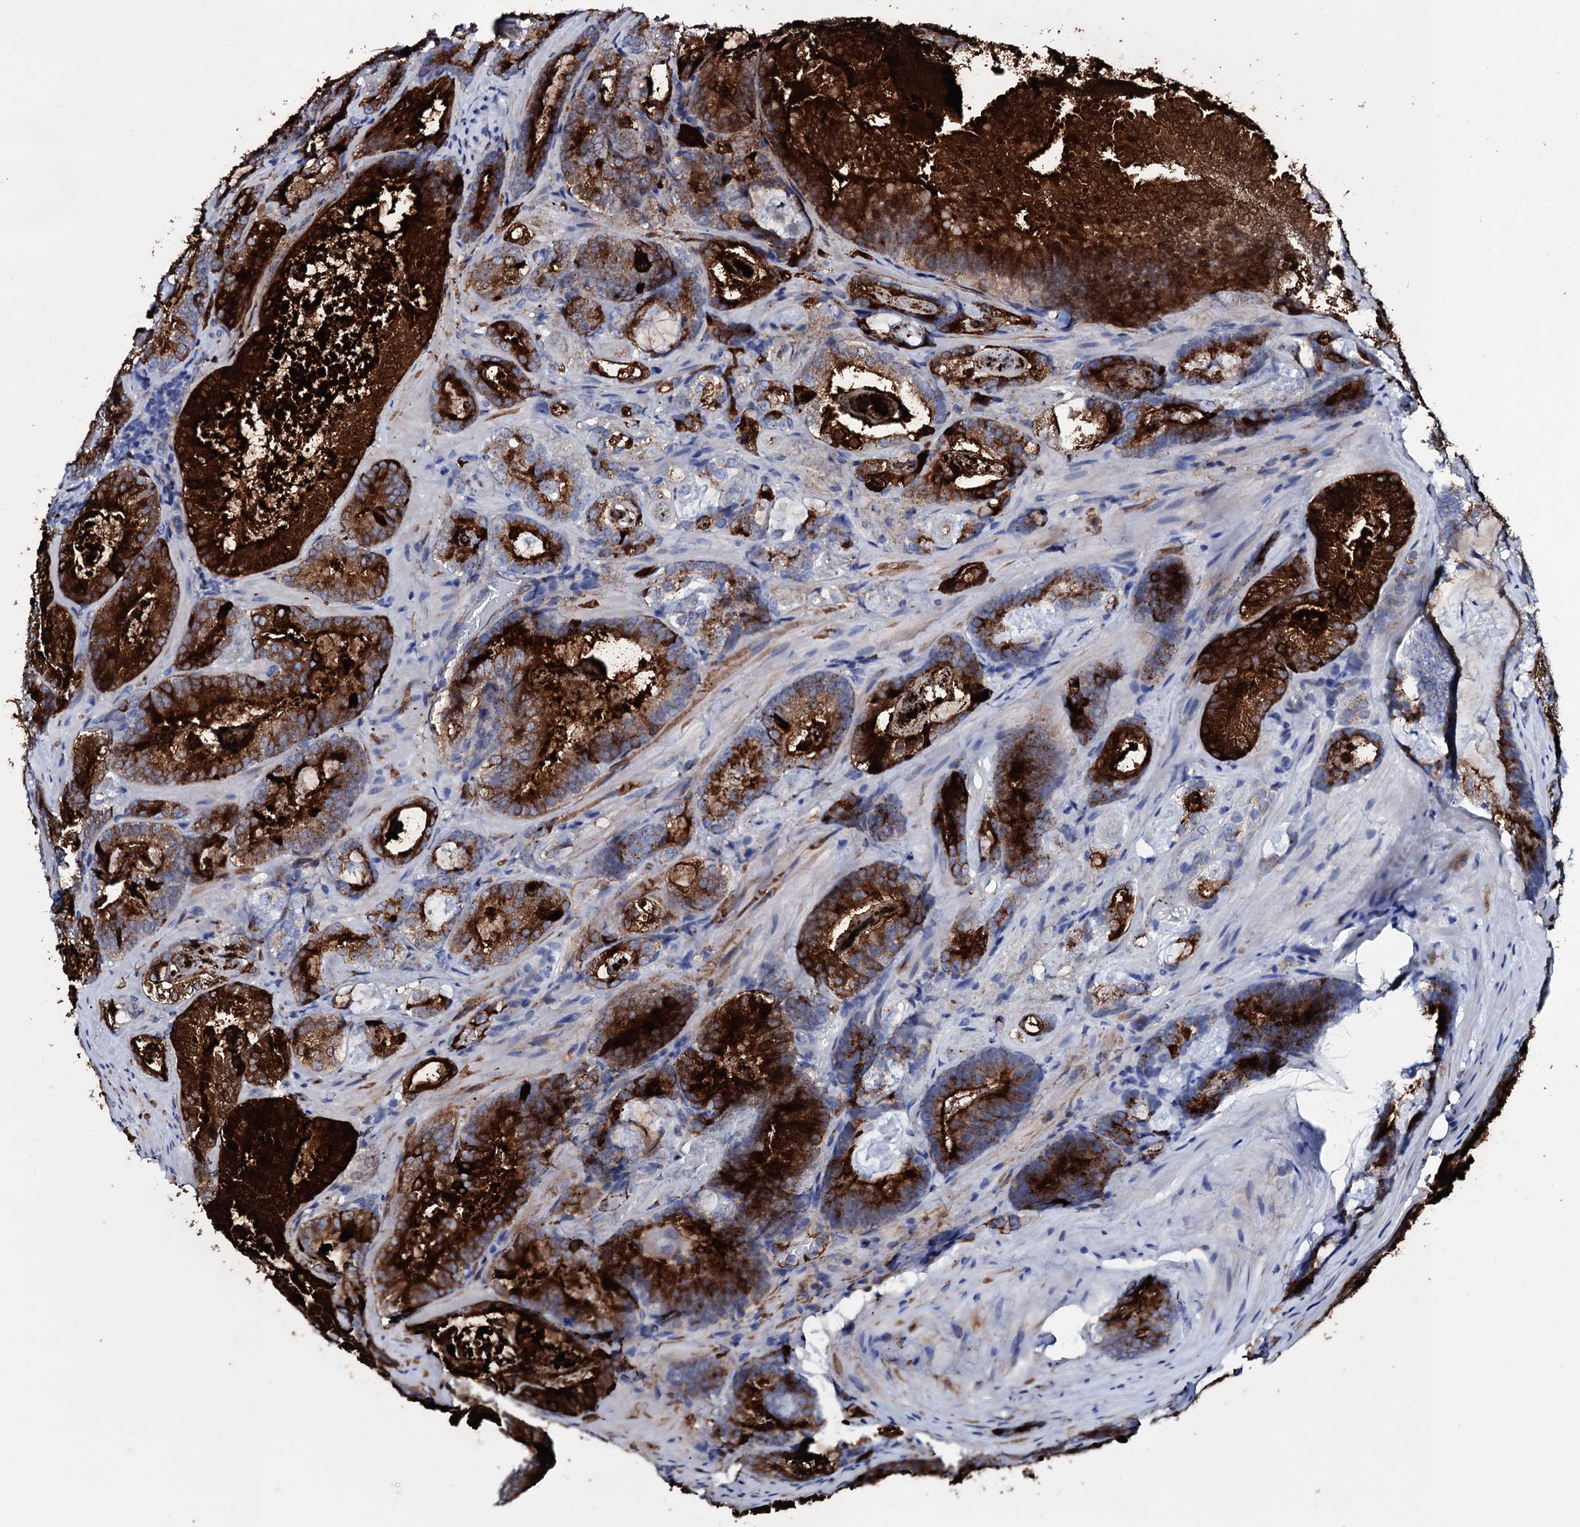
{"staining": {"intensity": "strong", "quantity": ">75%", "location": "cytoplasmic/membranous"}, "tissue": "prostate cancer", "cell_type": "Tumor cells", "image_type": "cancer", "snomed": [{"axis": "morphology", "description": "Adenocarcinoma, Low grade"}, {"axis": "topography", "description": "Prostate"}], "caption": "Approximately >75% of tumor cells in prostate low-grade adenocarcinoma reveal strong cytoplasmic/membranous protein positivity as visualized by brown immunohistochemical staining.", "gene": "ITPRID2", "patient": {"sex": "male", "age": 60}}